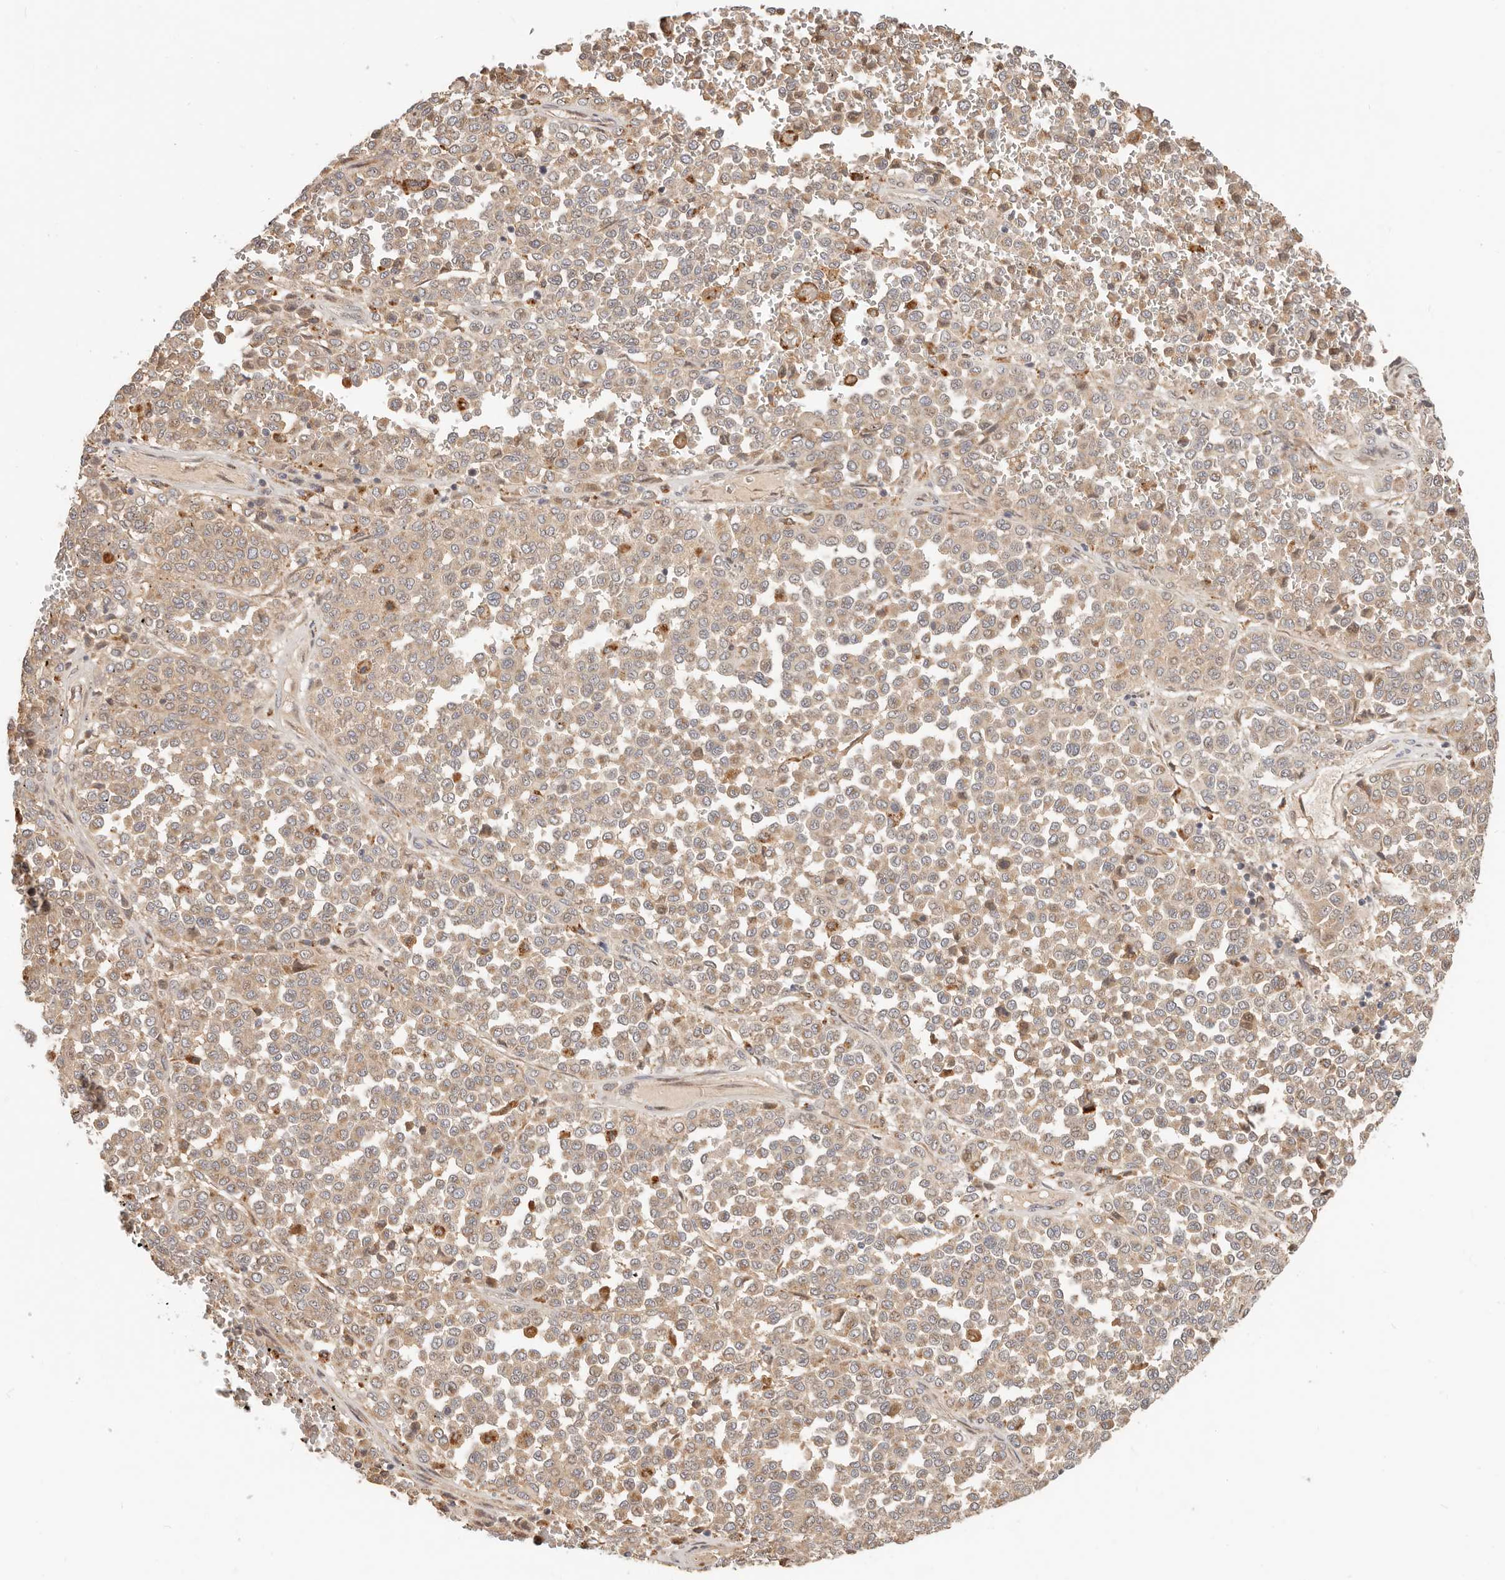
{"staining": {"intensity": "weak", "quantity": ">75%", "location": "cytoplasmic/membranous"}, "tissue": "melanoma", "cell_type": "Tumor cells", "image_type": "cancer", "snomed": [{"axis": "morphology", "description": "Malignant melanoma, Metastatic site"}, {"axis": "topography", "description": "Pancreas"}], "caption": "The image exhibits a brown stain indicating the presence of a protein in the cytoplasmic/membranous of tumor cells in malignant melanoma (metastatic site). Using DAB (3,3'-diaminobenzidine) (brown) and hematoxylin (blue) stains, captured at high magnification using brightfield microscopy.", "gene": "ZRANB1", "patient": {"sex": "female", "age": 30}}